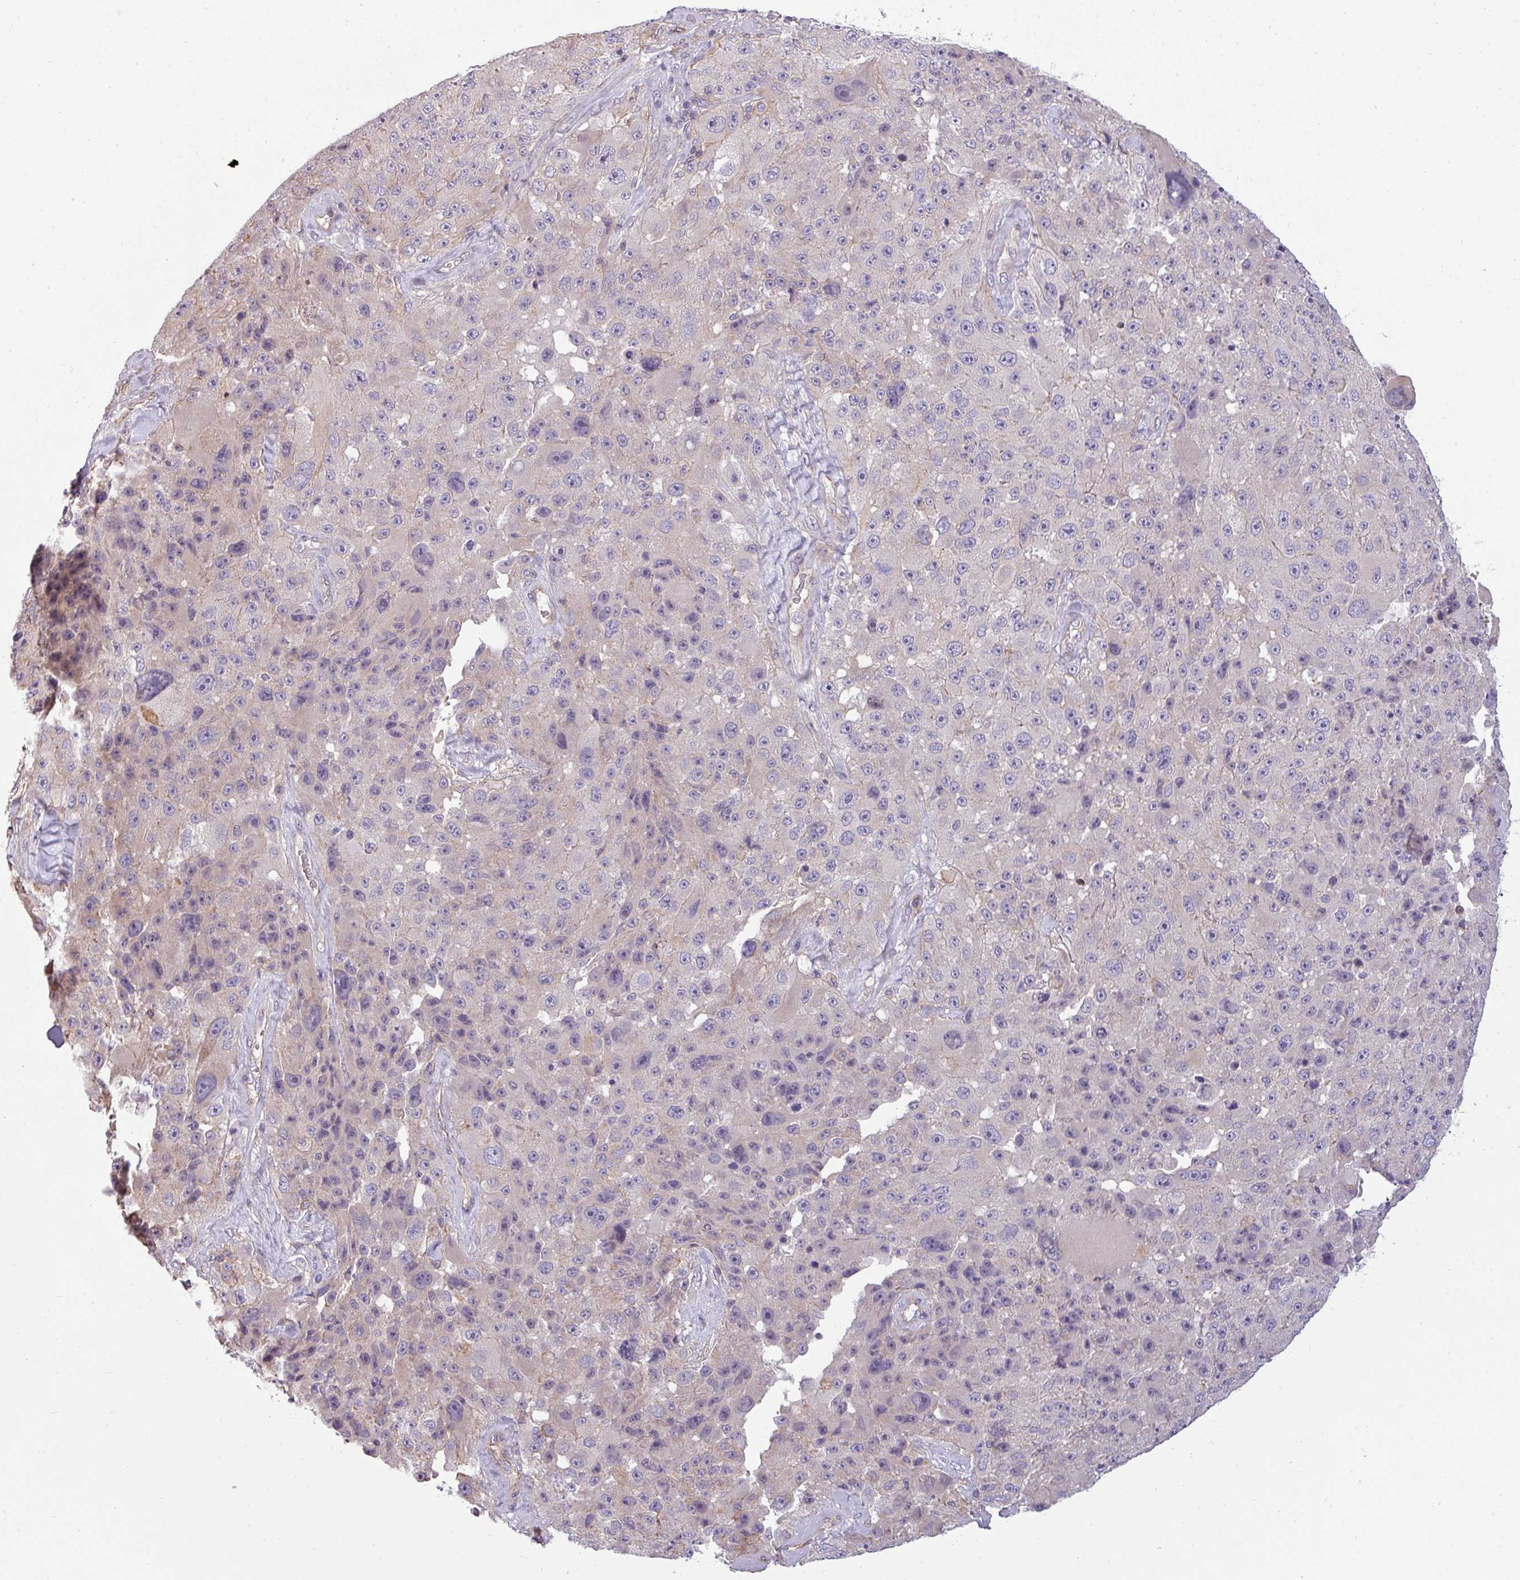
{"staining": {"intensity": "negative", "quantity": "none", "location": "none"}, "tissue": "melanoma", "cell_type": "Tumor cells", "image_type": "cancer", "snomed": [{"axis": "morphology", "description": "Malignant melanoma, Metastatic site"}, {"axis": "topography", "description": "Lymph node"}], "caption": "The image exhibits no staining of tumor cells in malignant melanoma (metastatic site). (Stains: DAB (3,3'-diaminobenzidine) immunohistochemistry (IHC) with hematoxylin counter stain, Microscopy: brightfield microscopy at high magnification).", "gene": "ZNF835", "patient": {"sex": "male", "age": 62}}